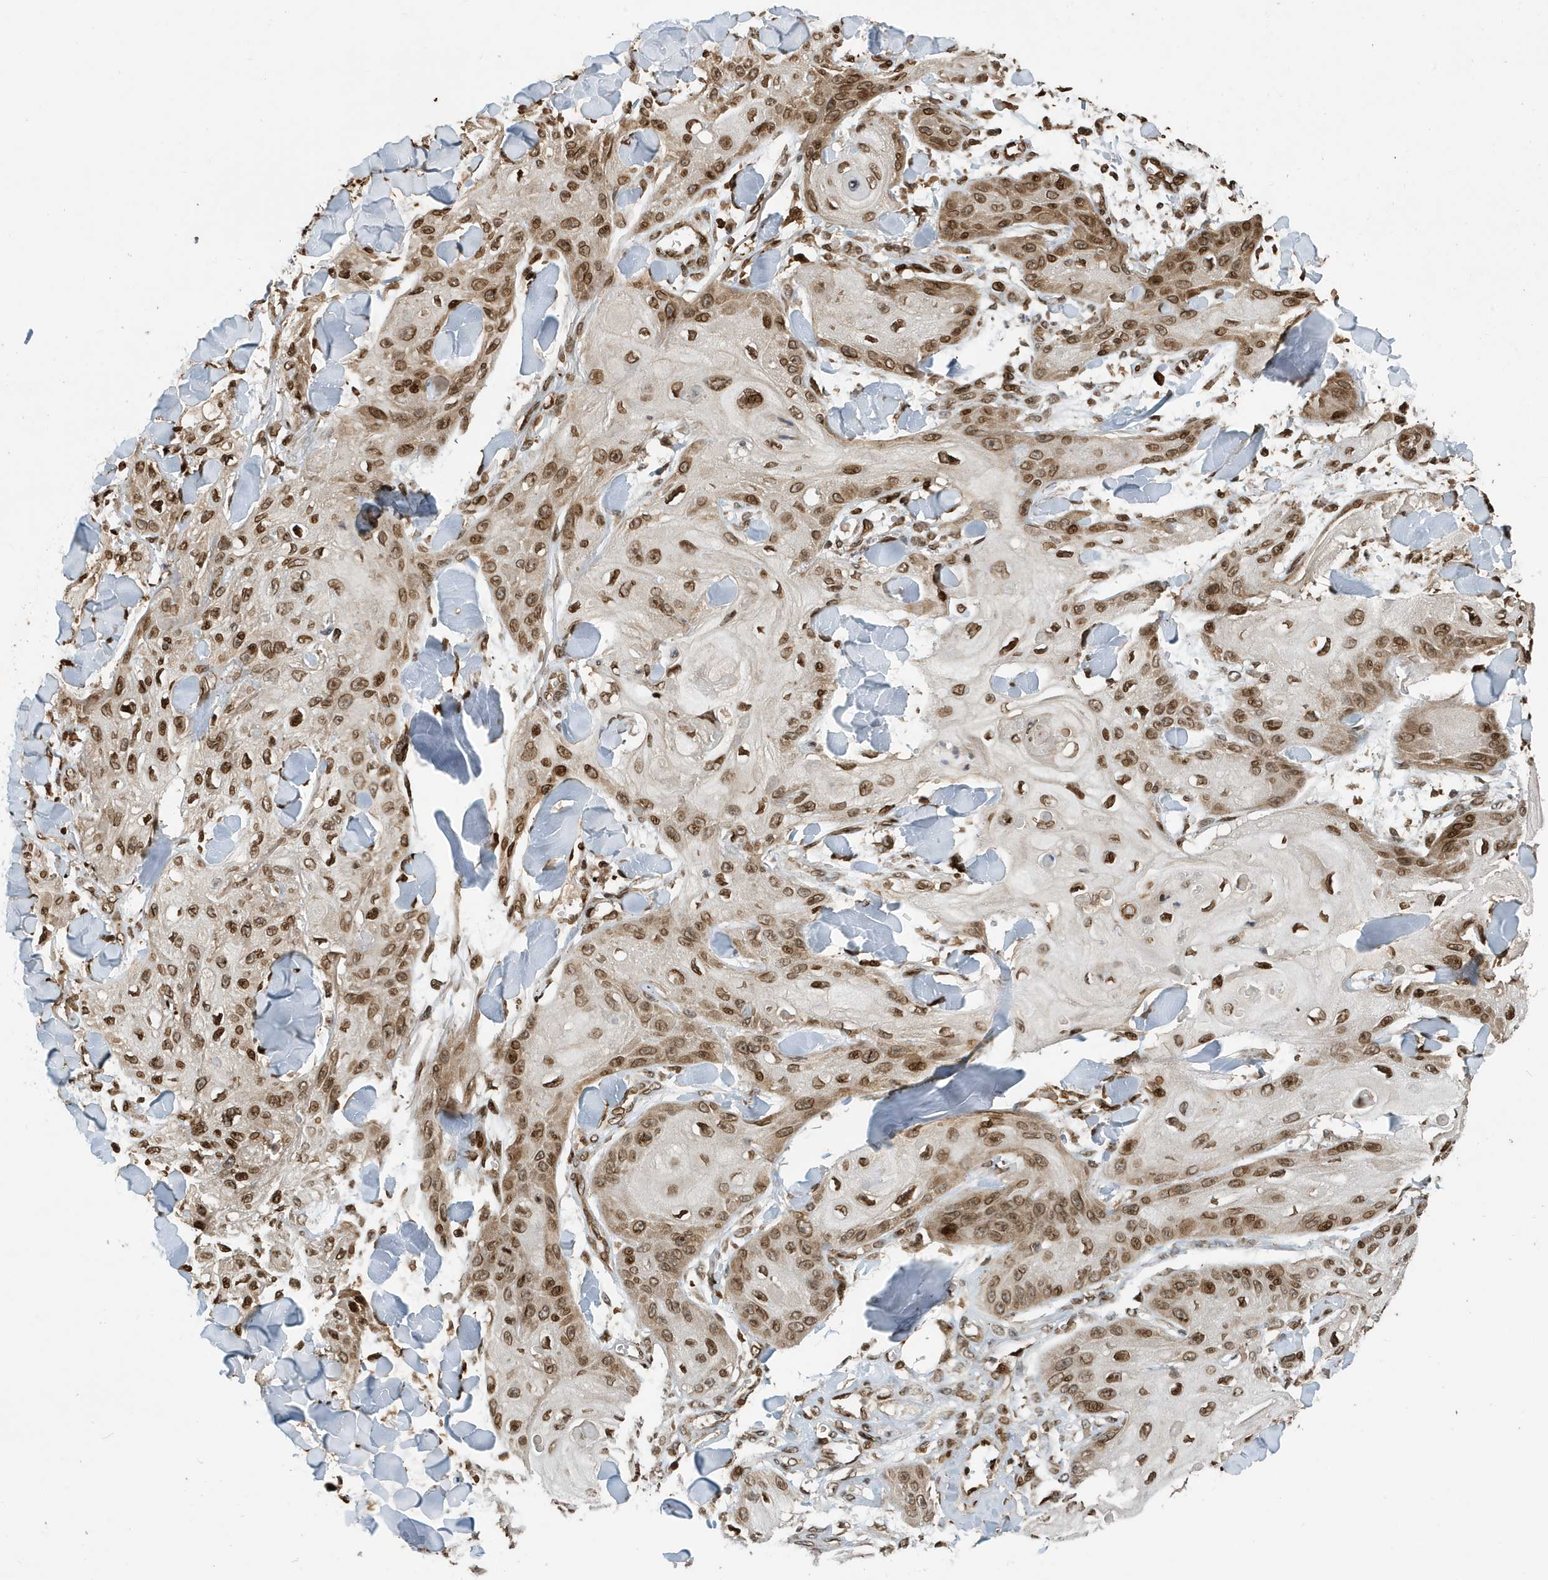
{"staining": {"intensity": "moderate", "quantity": ">75%", "location": "nuclear"}, "tissue": "skin cancer", "cell_type": "Tumor cells", "image_type": "cancer", "snomed": [{"axis": "morphology", "description": "Squamous cell carcinoma, NOS"}, {"axis": "topography", "description": "Skin"}], "caption": "A high-resolution histopathology image shows immunohistochemistry staining of skin cancer, which shows moderate nuclear staining in about >75% of tumor cells. (Brightfield microscopy of DAB IHC at high magnification).", "gene": "DUSP18", "patient": {"sex": "male", "age": 74}}